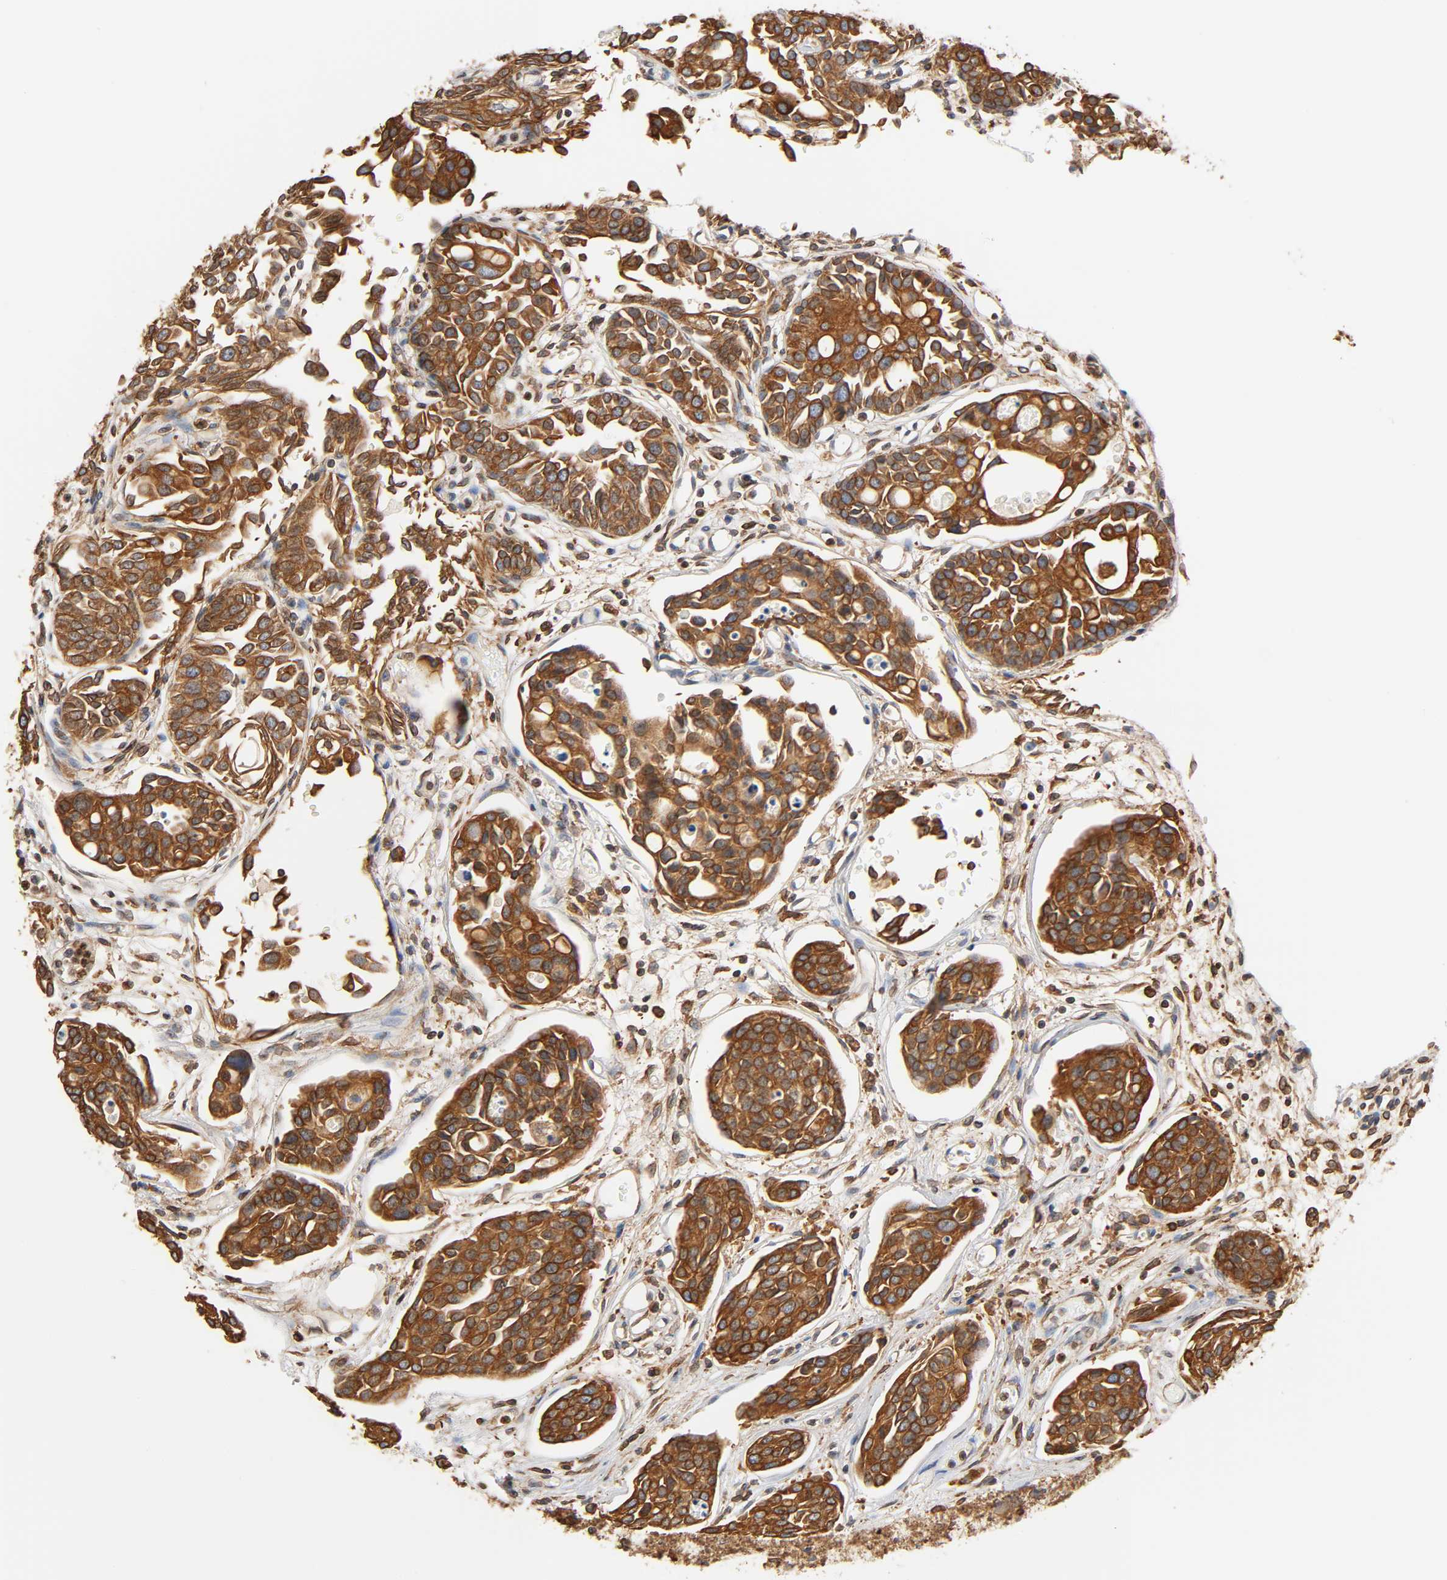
{"staining": {"intensity": "strong", "quantity": ">75%", "location": "cytoplasmic/membranous"}, "tissue": "urothelial cancer", "cell_type": "Tumor cells", "image_type": "cancer", "snomed": [{"axis": "morphology", "description": "Urothelial carcinoma, High grade"}, {"axis": "topography", "description": "Urinary bladder"}], "caption": "A brown stain labels strong cytoplasmic/membranous staining of a protein in human urothelial cancer tumor cells.", "gene": "BCAP31", "patient": {"sex": "male", "age": 78}}